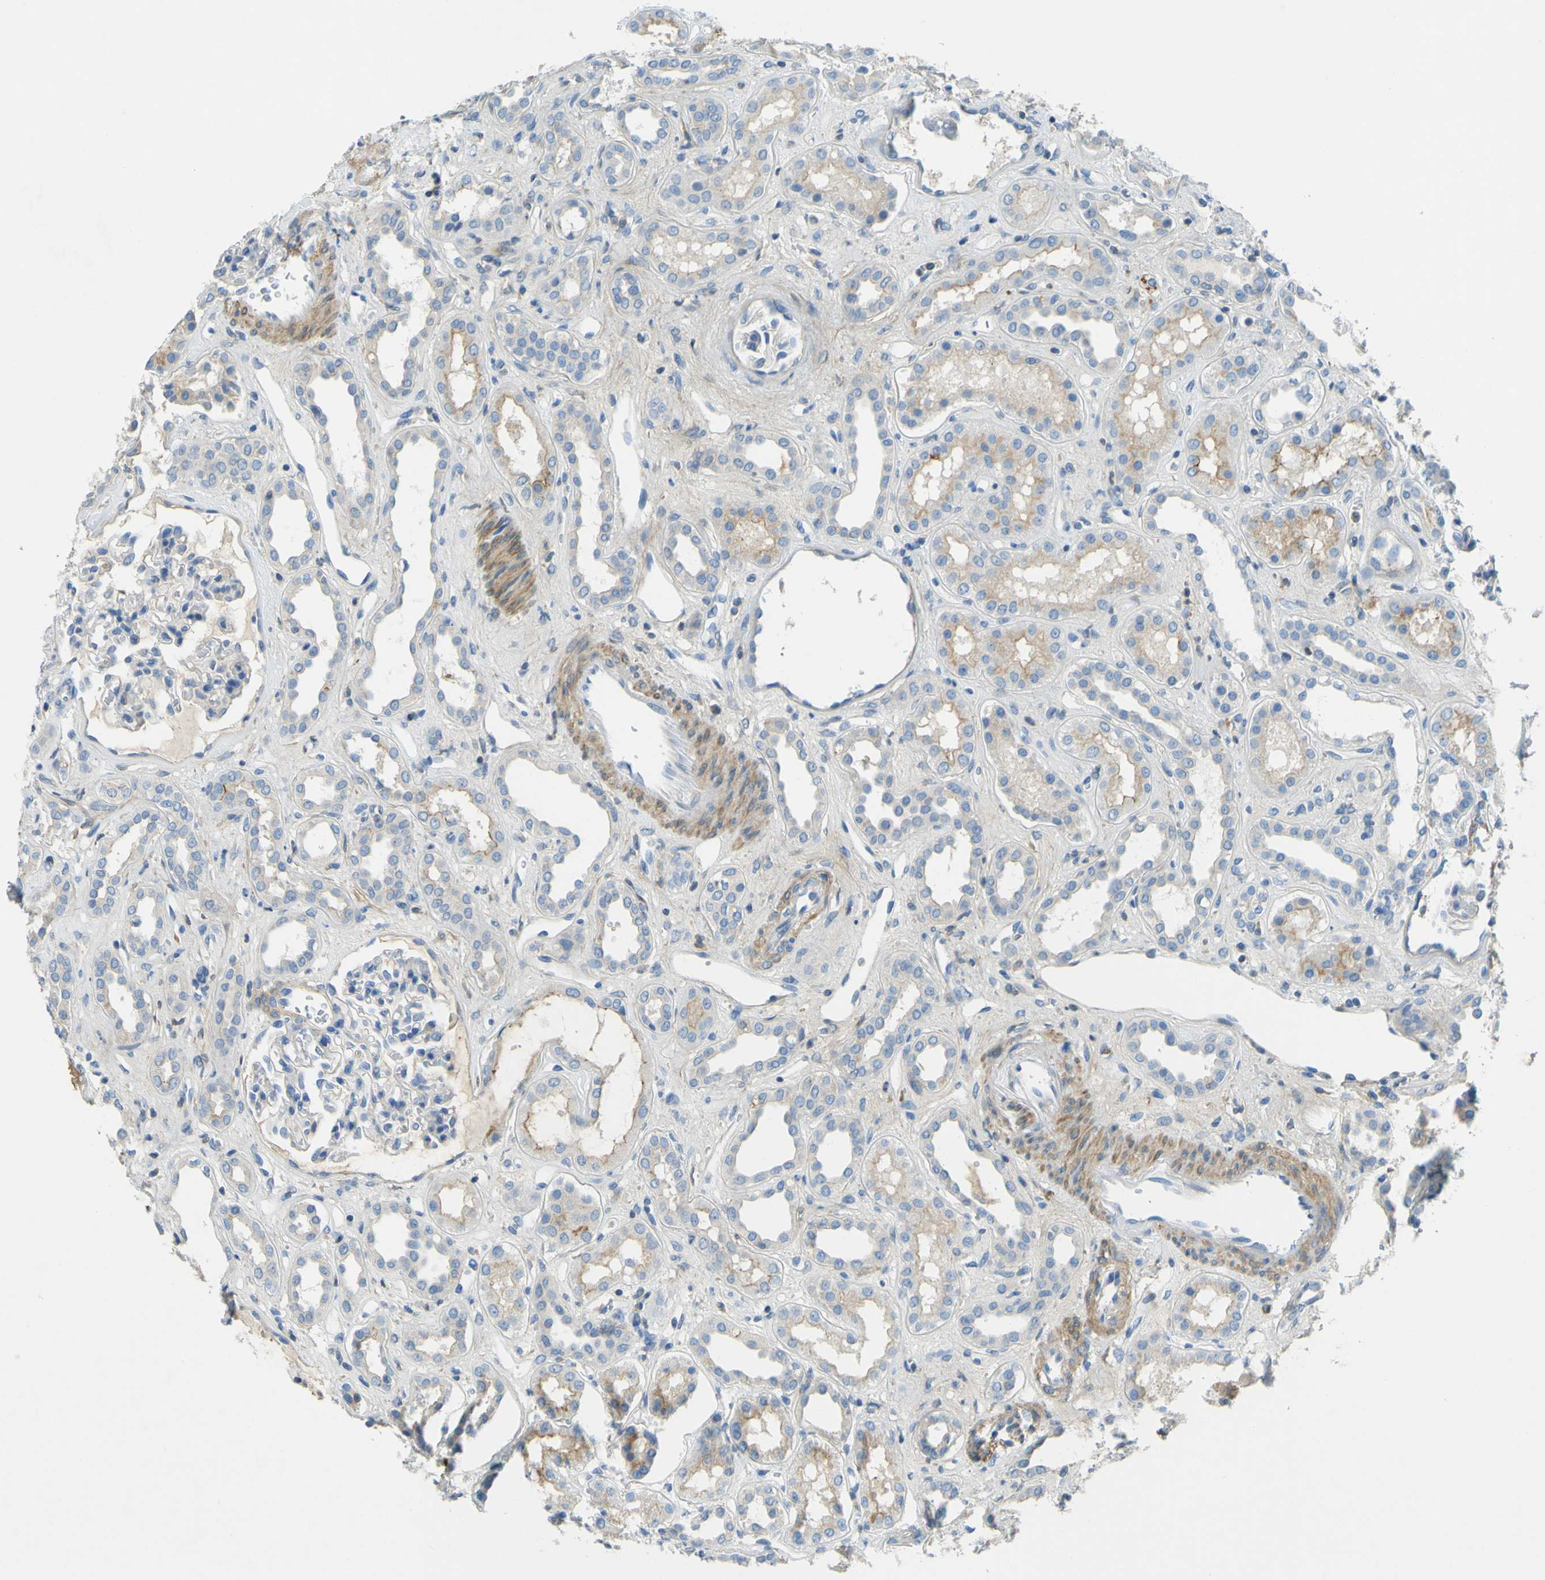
{"staining": {"intensity": "negative", "quantity": "none", "location": "none"}, "tissue": "kidney", "cell_type": "Cells in glomeruli", "image_type": "normal", "snomed": [{"axis": "morphology", "description": "Normal tissue, NOS"}, {"axis": "topography", "description": "Kidney"}], "caption": "Immunohistochemistry of unremarkable kidney displays no staining in cells in glomeruli.", "gene": "OGN", "patient": {"sex": "male", "age": 59}}